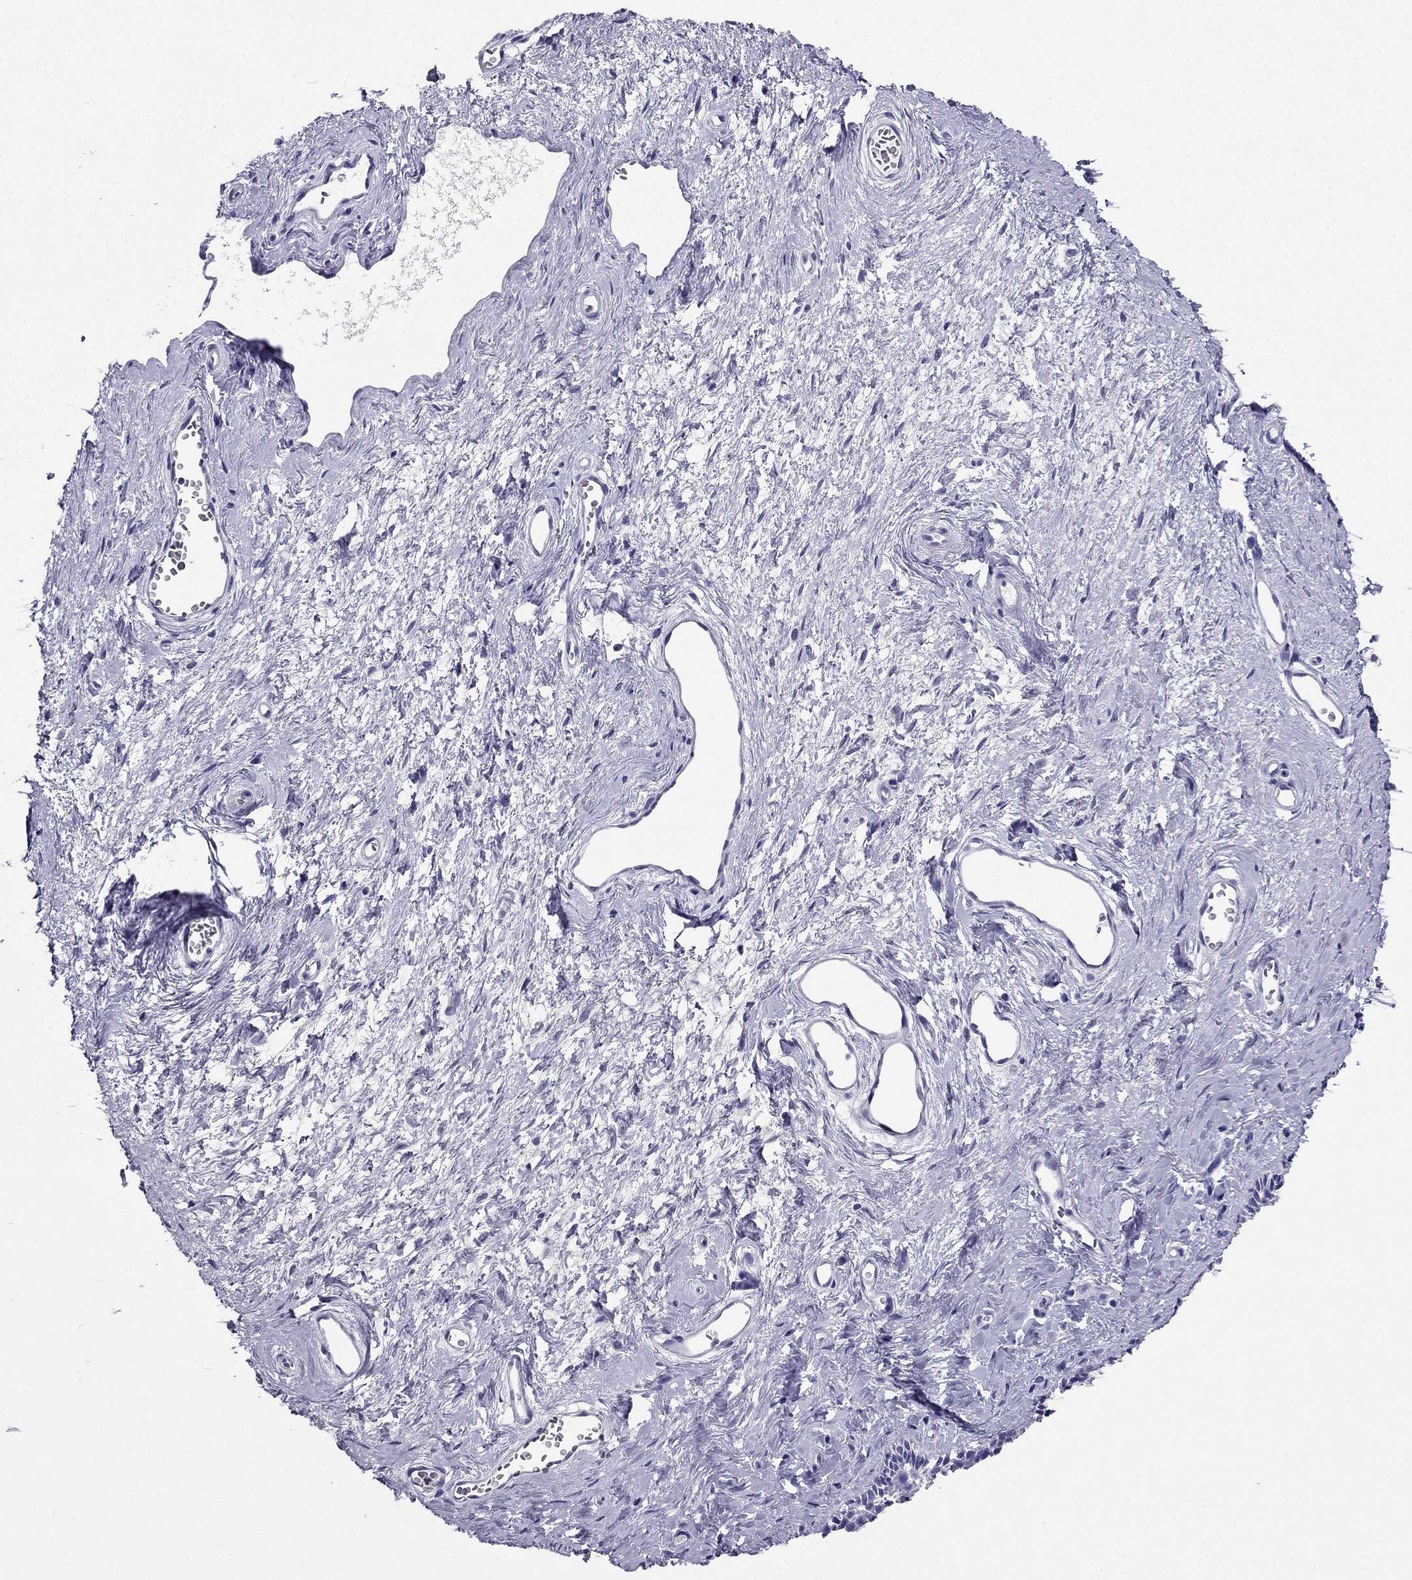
{"staining": {"intensity": "negative", "quantity": "none", "location": "none"}, "tissue": "vagina", "cell_type": "Squamous epithelial cells", "image_type": "normal", "snomed": [{"axis": "morphology", "description": "Normal tissue, NOS"}, {"axis": "topography", "description": "Vagina"}], "caption": "Photomicrograph shows no significant protein positivity in squamous epithelial cells of unremarkable vagina.", "gene": "ARID3A", "patient": {"sex": "female", "age": 45}}